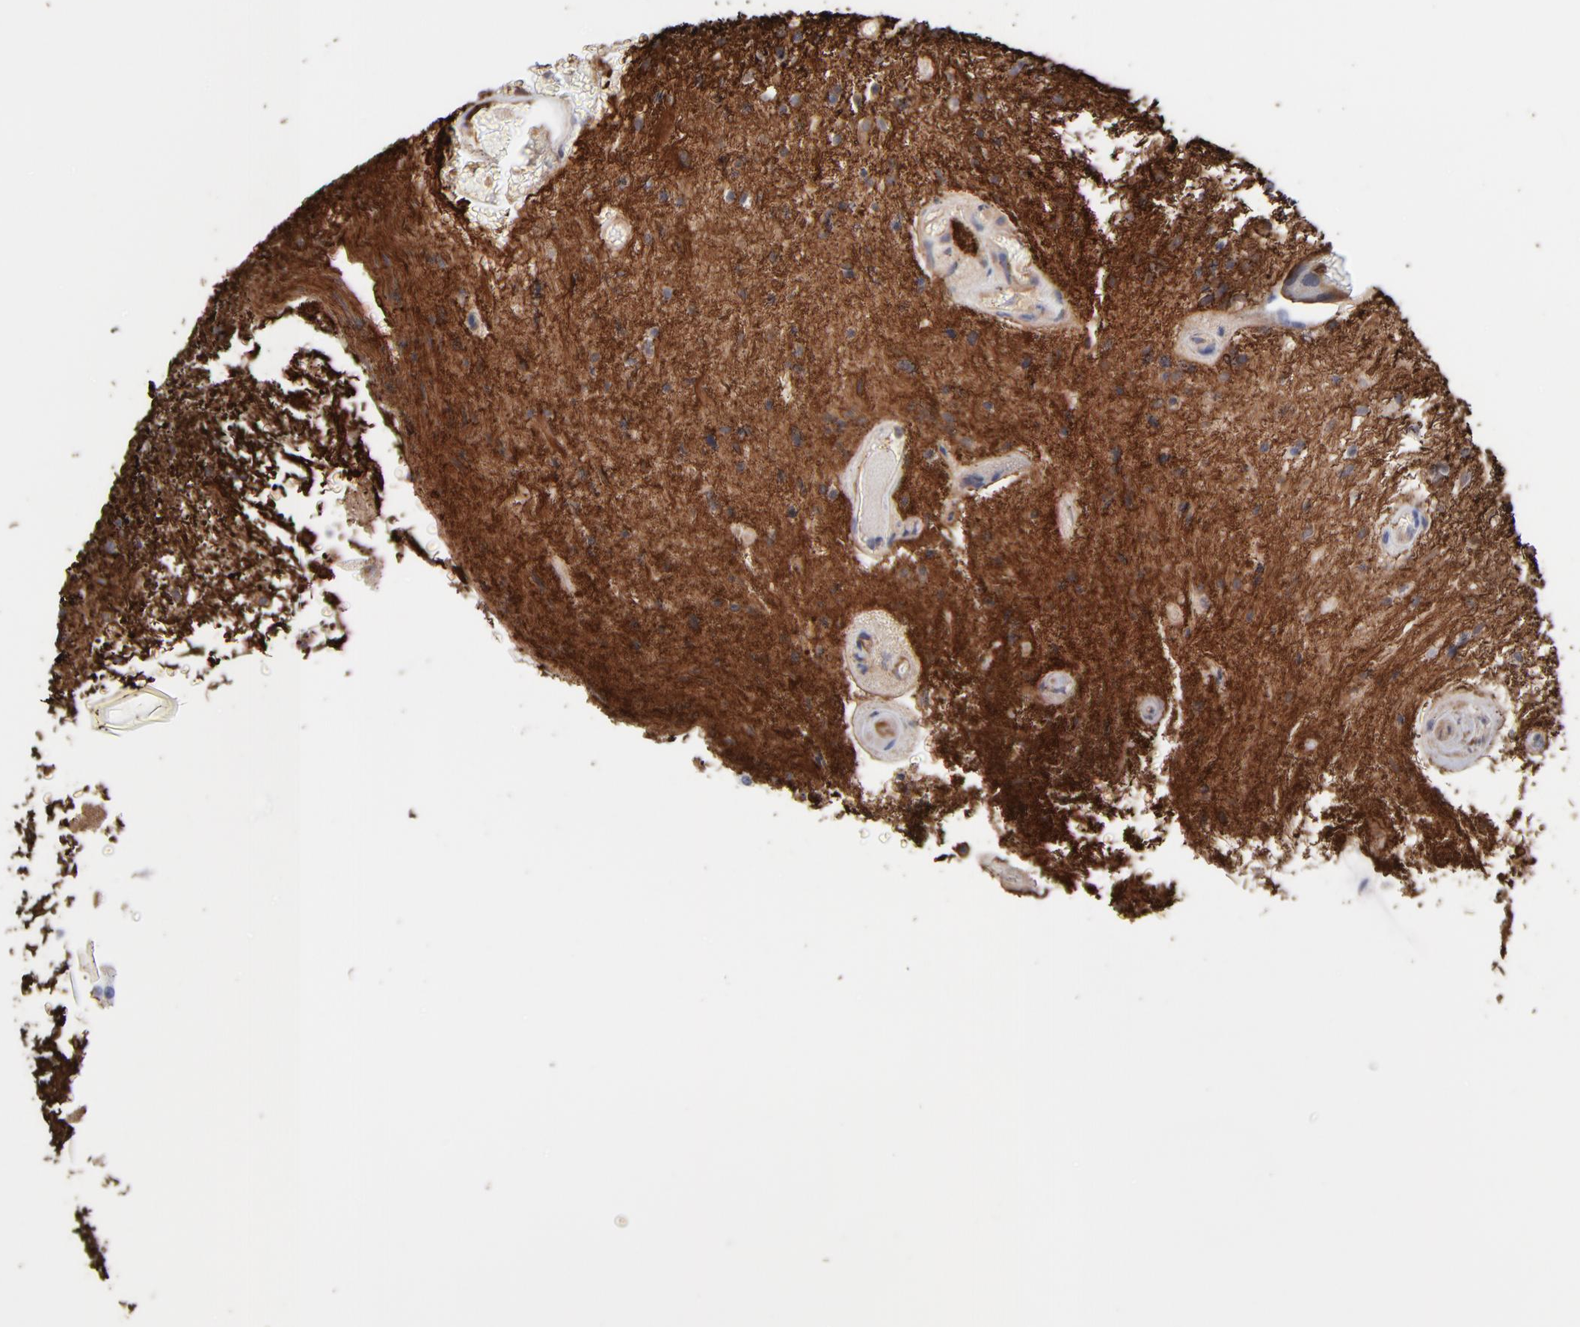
{"staining": {"intensity": "negative", "quantity": "none", "location": "none"}, "tissue": "glioma", "cell_type": "Tumor cells", "image_type": "cancer", "snomed": [{"axis": "morphology", "description": "Glioma, malignant, High grade"}, {"axis": "topography", "description": "Brain"}], "caption": "Immunohistochemistry (IHC) photomicrograph of neoplastic tissue: malignant high-grade glioma stained with DAB displays no significant protein positivity in tumor cells. The staining was performed using DAB (3,3'-diaminobenzidine) to visualize the protein expression in brown, while the nuclei were stained in blue with hematoxylin (Magnification: 20x).", "gene": "PXN", "patient": {"sex": "male", "age": 33}}